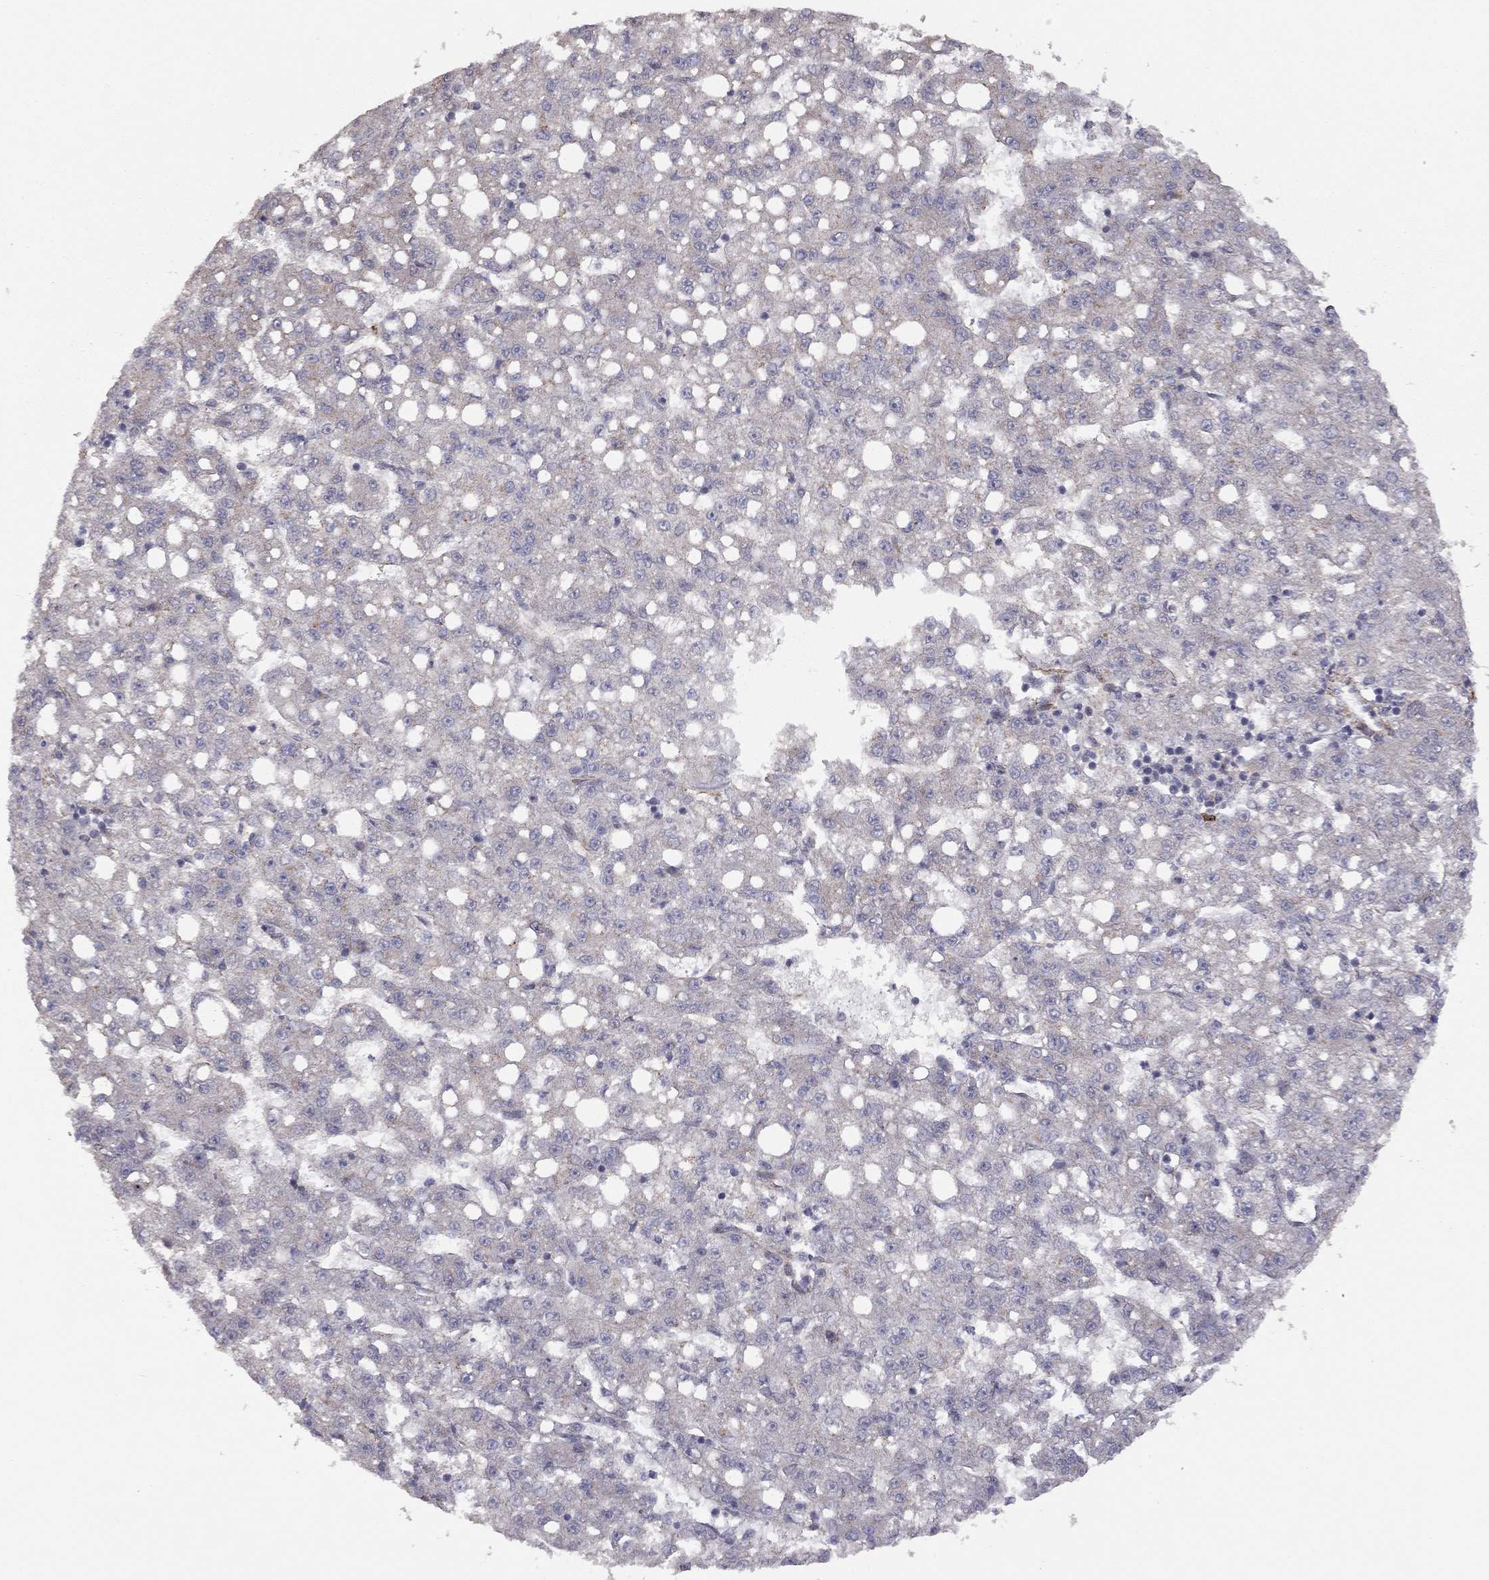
{"staining": {"intensity": "negative", "quantity": "none", "location": "none"}, "tissue": "liver cancer", "cell_type": "Tumor cells", "image_type": "cancer", "snomed": [{"axis": "morphology", "description": "Carcinoma, Hepatocellular, NOS"}, {"axis": "topography", "description": "Liver"}], "caption": "A micrograph of human liver hepatocellular carcinoma is negative for staining in tumor cells.", "gene": "EXOC3L2", "patient": {"sex": "female", "age": 65}}